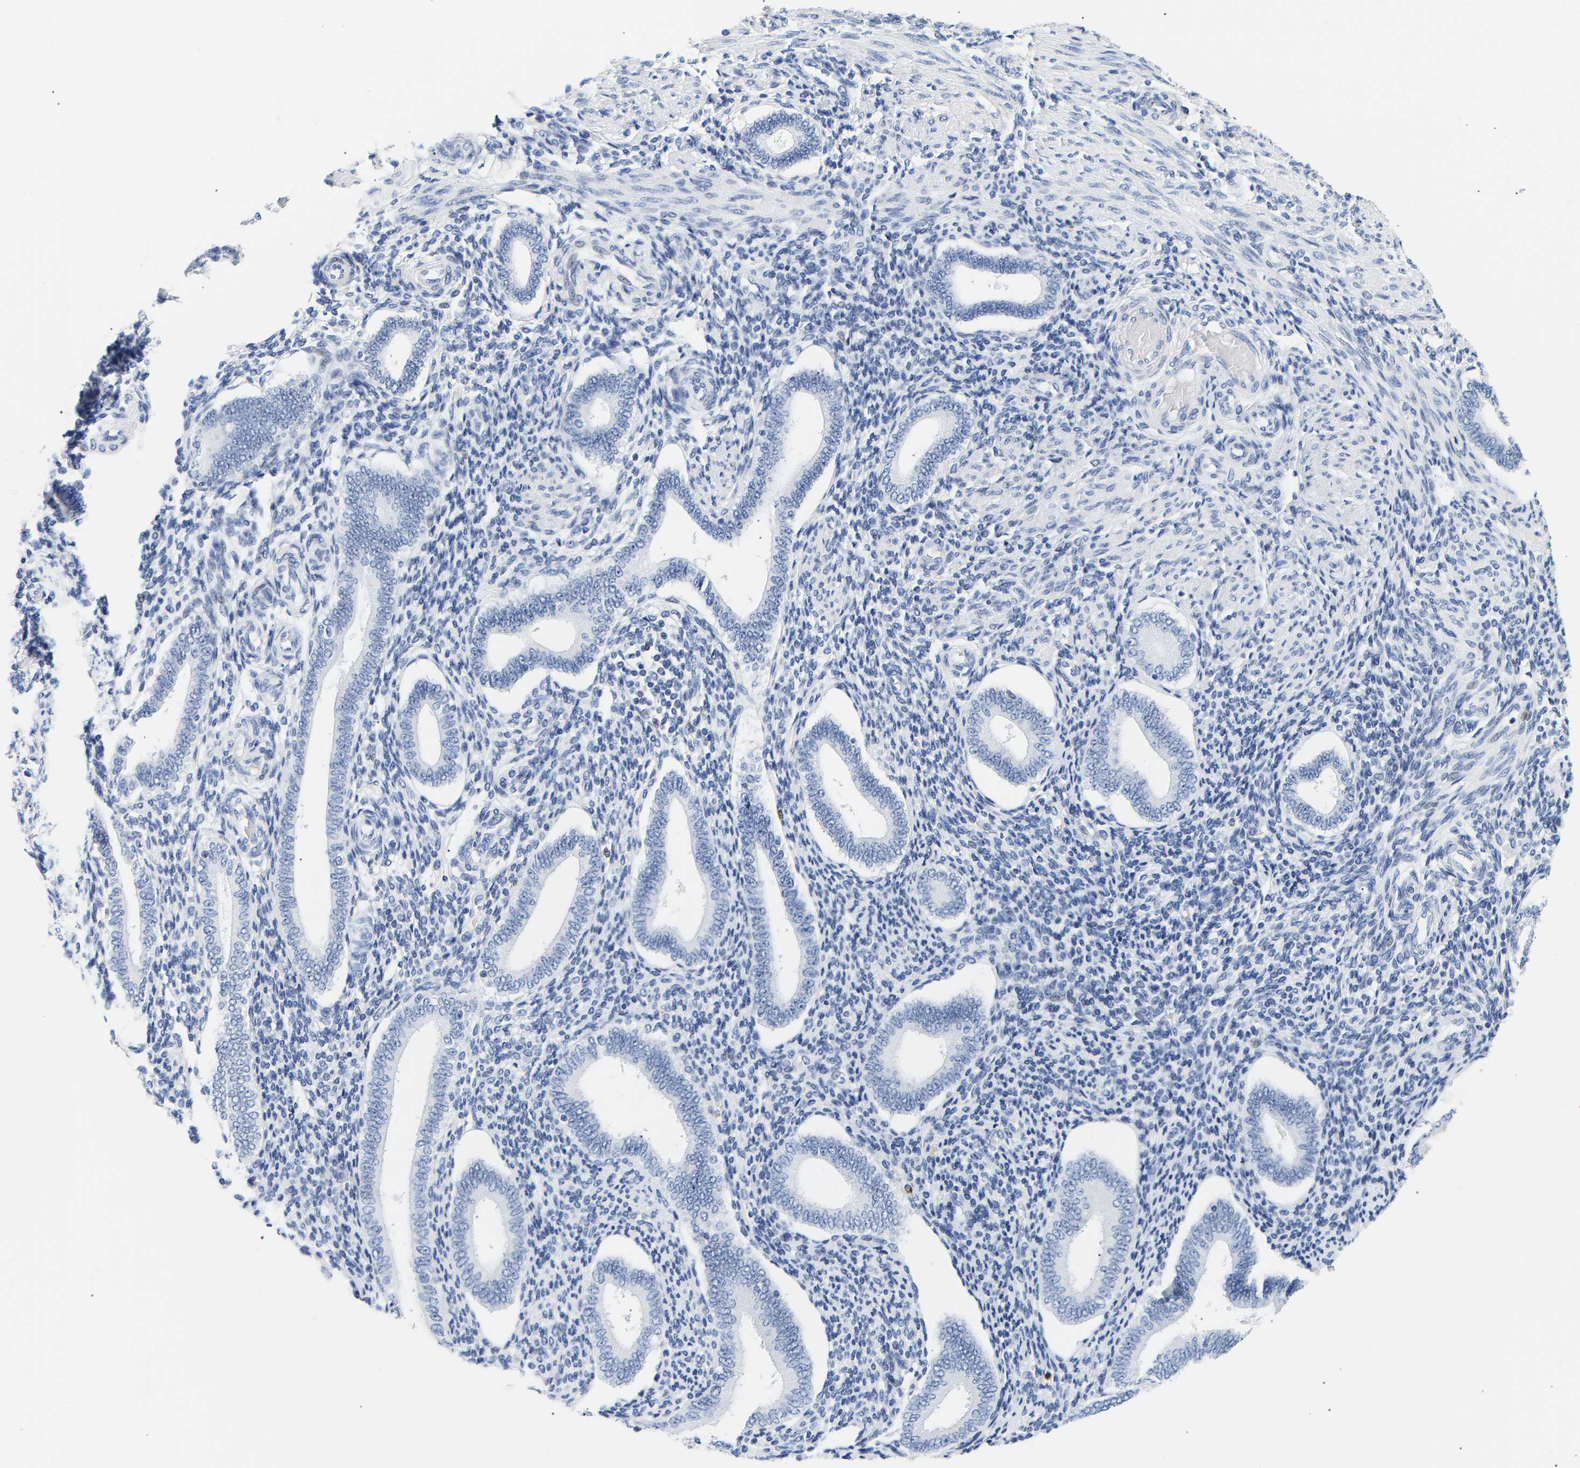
{"staining": {"intensity": "negative", "quantity": "none", "location": "none"}, "tissue": "endometrium", "cell_type": "Cells in endometrial stroma", "image_type": "normal", "snomed": [{"axis": "morphology", "description": "Normal tissue, NOS"}, {"axis": "topography", "description": "Endometrium"}], "caption": "High magnification brightfield microscopy of benign endometrium stained with DAB (brown) and counterstained with hematoxylin (blue): cells in endometrial stroma show no significant positivity.", "gene": "SPINK2", "patient": {"sex": "female", "age": 42}}